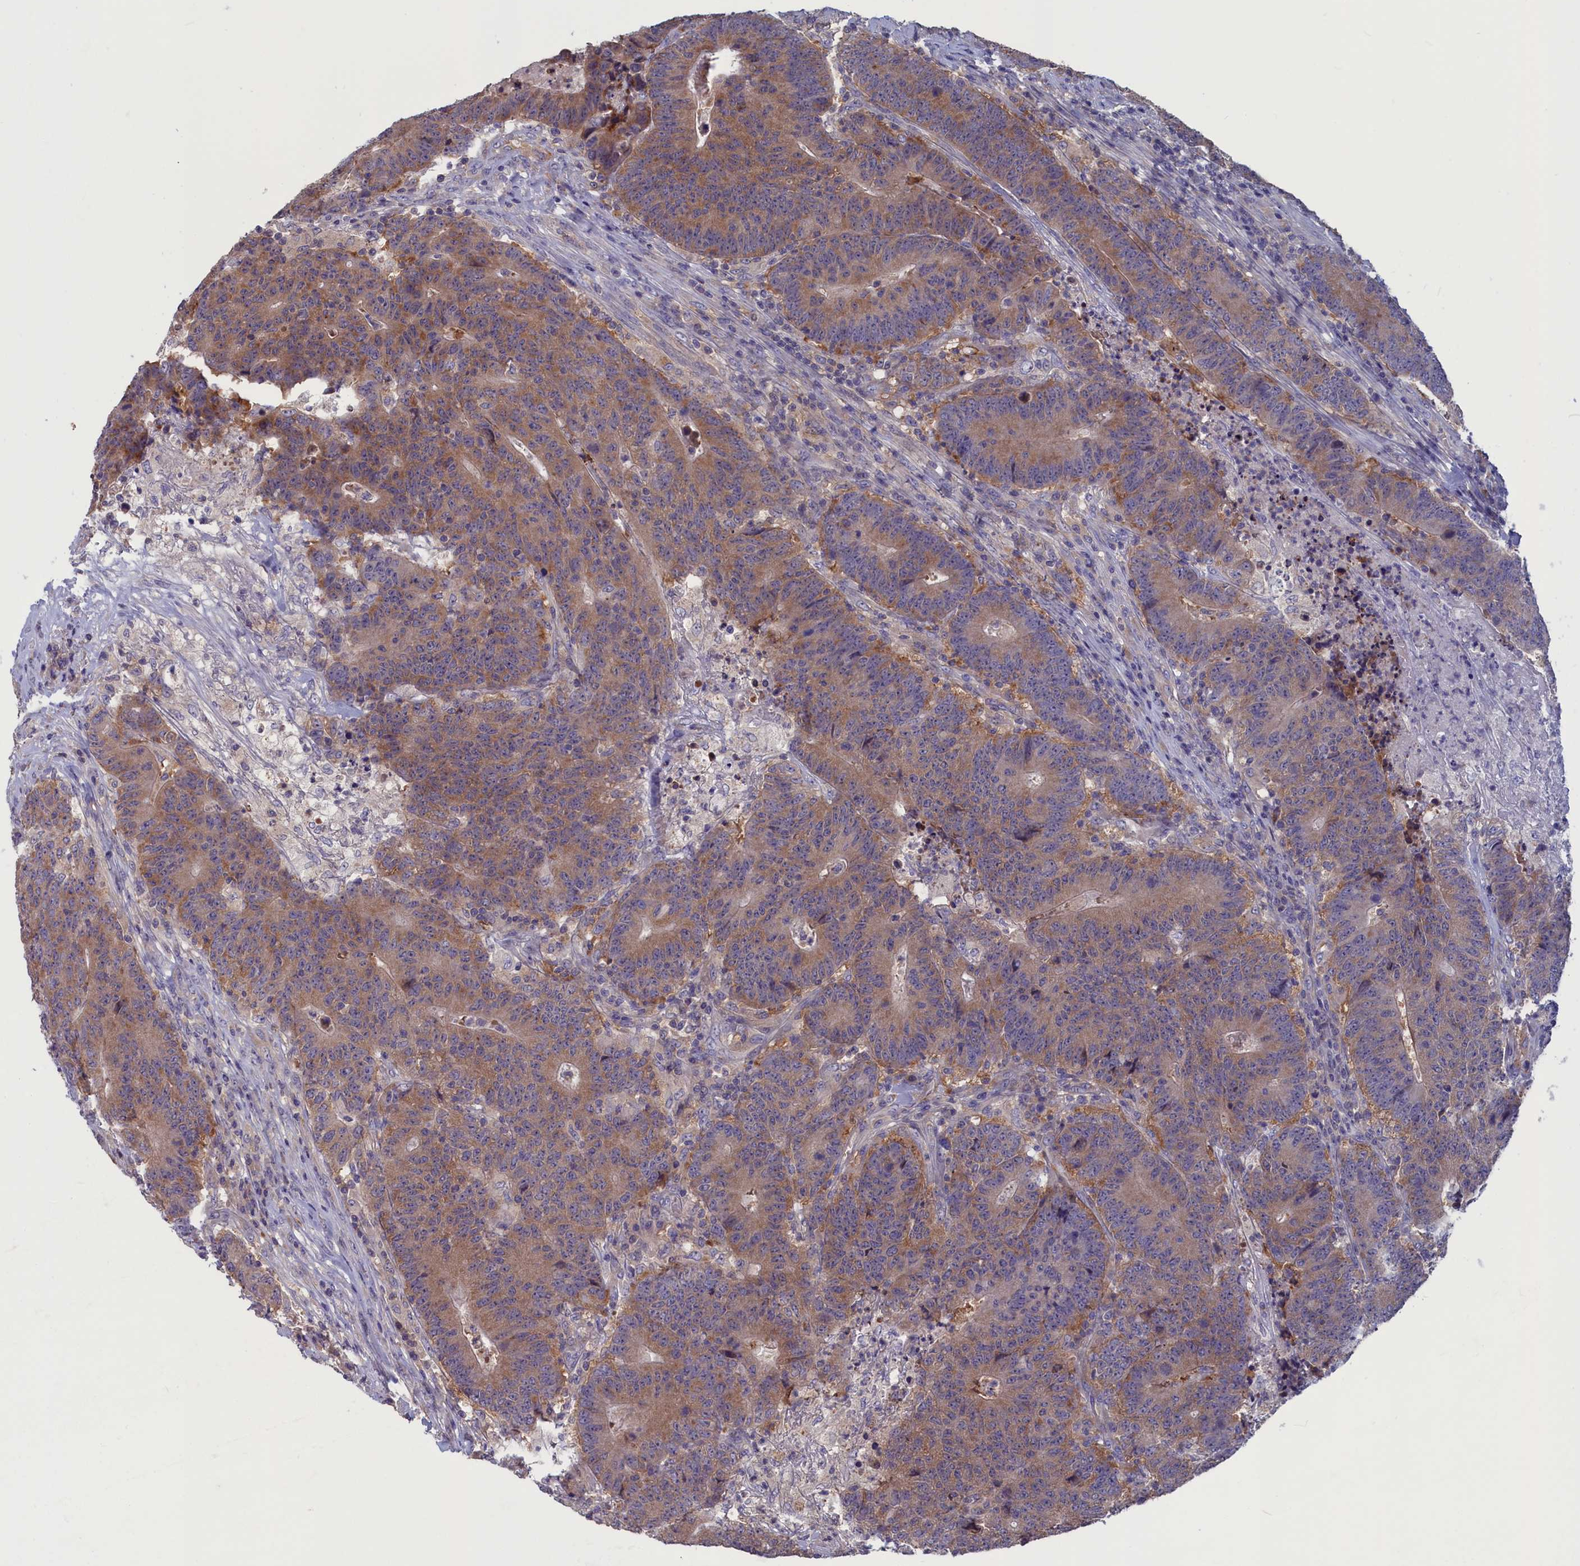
{"staining": {"intensity": "moderate", "quantity": ">75%", "location": "cytoplasmic/membranous"}, "tissue": "colorectal cancer", "cell_type": "Tumor cells", "image_type": "cancer", "snomed": [{"axis": "morphology", "description": "Adenocarcinoma, NOS"}, {"axis": "topography", "description": "Colon"}], "caption": "Protein staining by immunohistochemistry (IHC) demonstrates moderate cytoplasmic/membranous staining in approximately >75% of tumor cells in adenocarcinoma (colorectal).", "gene": "CACTIN", "patient": {"sex": "female", "age": 75}}